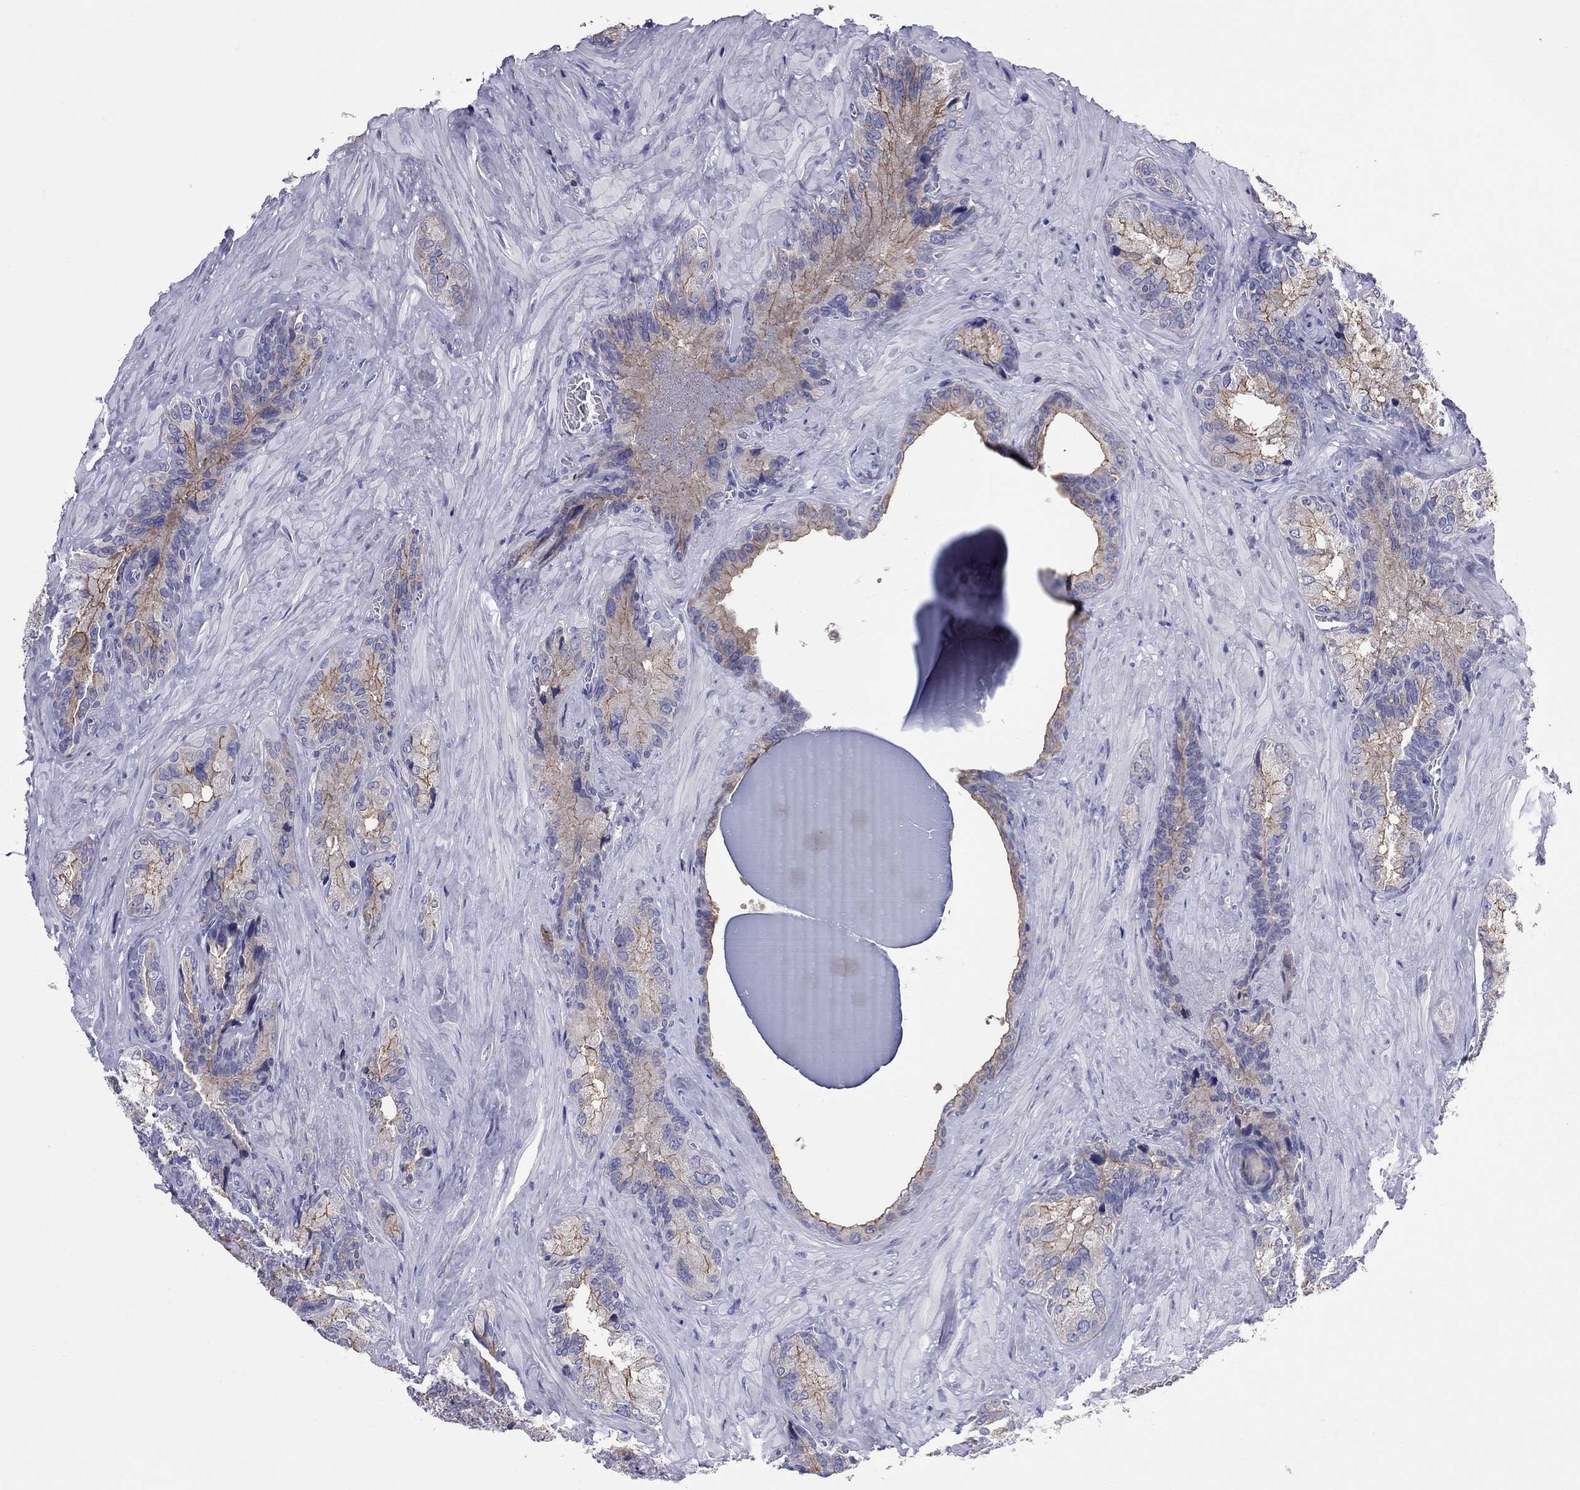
{"staining": {"intensity": "moderate", "quantity": "25%-75%", "location": "cytoplasmic/membranous"}, "tissue": "seminal vesicle", "cell_type": "Glandular cells", "image_type": "normal", "snomed": [{"axis": "morphology", "description": "Normal tissue, NOS"}, {"axis": "topography", "description": "Seminal veicle"}], "caption": "DAB (3,3'-diaminobenzidine) immunohistochemical staining of unremarkable seminal vesicle exhibits moderate cytoplasmic/membranous protein staining in about 25%-75% of glandular cells. Immunohistochemistry stains the protein in brown and the nuclei are stained blue.", "gene": "SLC46A2", "patient": {"sex": "male", "age": 72}}